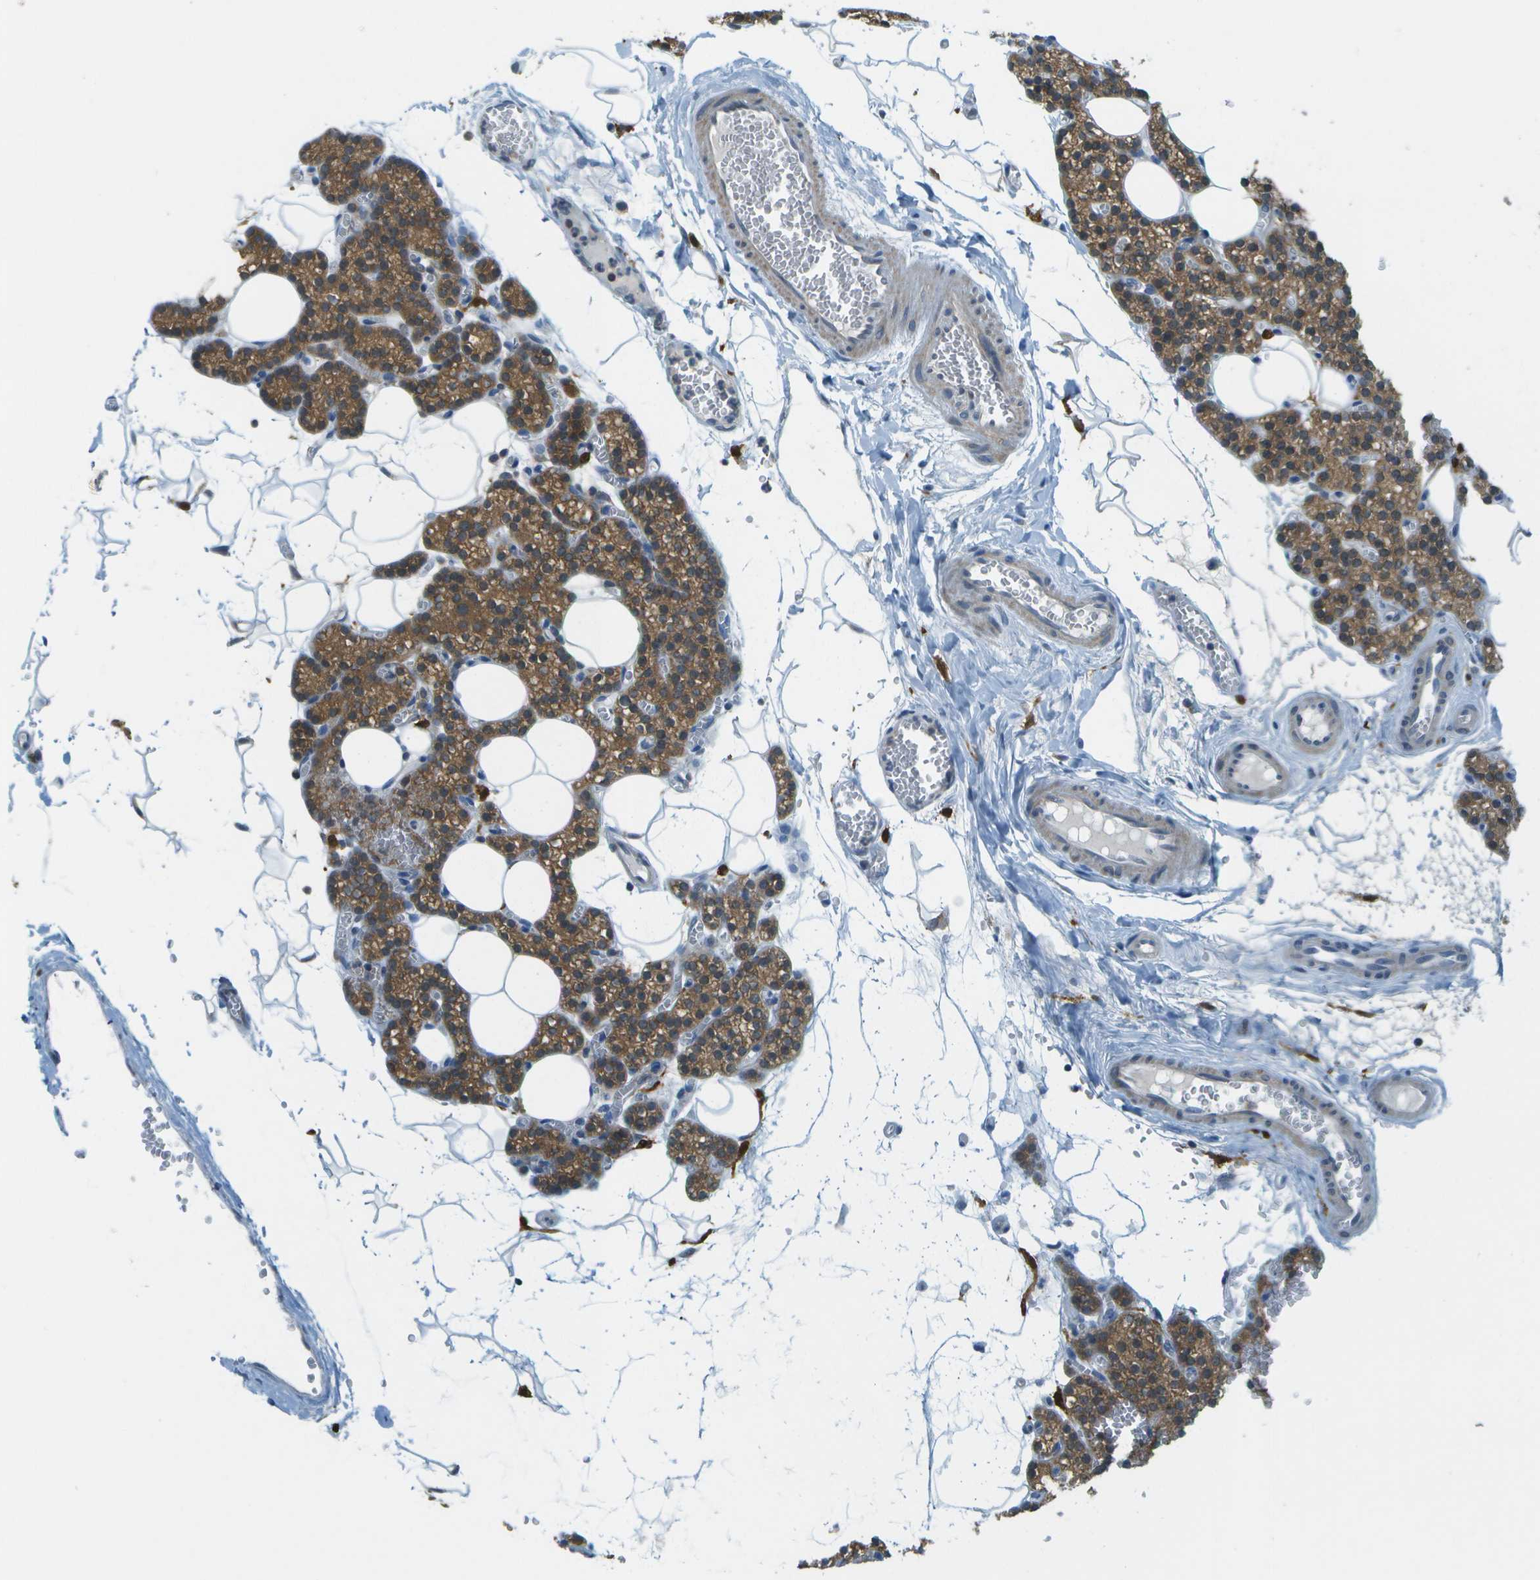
{"staining": {"intensity": "moderate", "quantity": ">75%", "location": "cytoplasmic/membranous"}, "tissue": "parathyroid gland", "cell_type": "Glandular cells", "image_type": "normal", "snomed": [{"axis": "morphology", "description": "Normal tissue, NOS"}, {"axis": "morphology", "description": "Adenoma, NOS"}, {"axis": "topography", "description": "Parathyroid gland"}], "caption": "Protein staining of benign parathyroid gland exhibits moderate cytoplasmic/membranous expression in approximately >75% of glandular cells. (DAB (3,3'-diaminobenzidine) IHC with brightfield microscopy, high magnification).", "gene": "CDH23", "patient": {"sex": "female", "age": 58}}